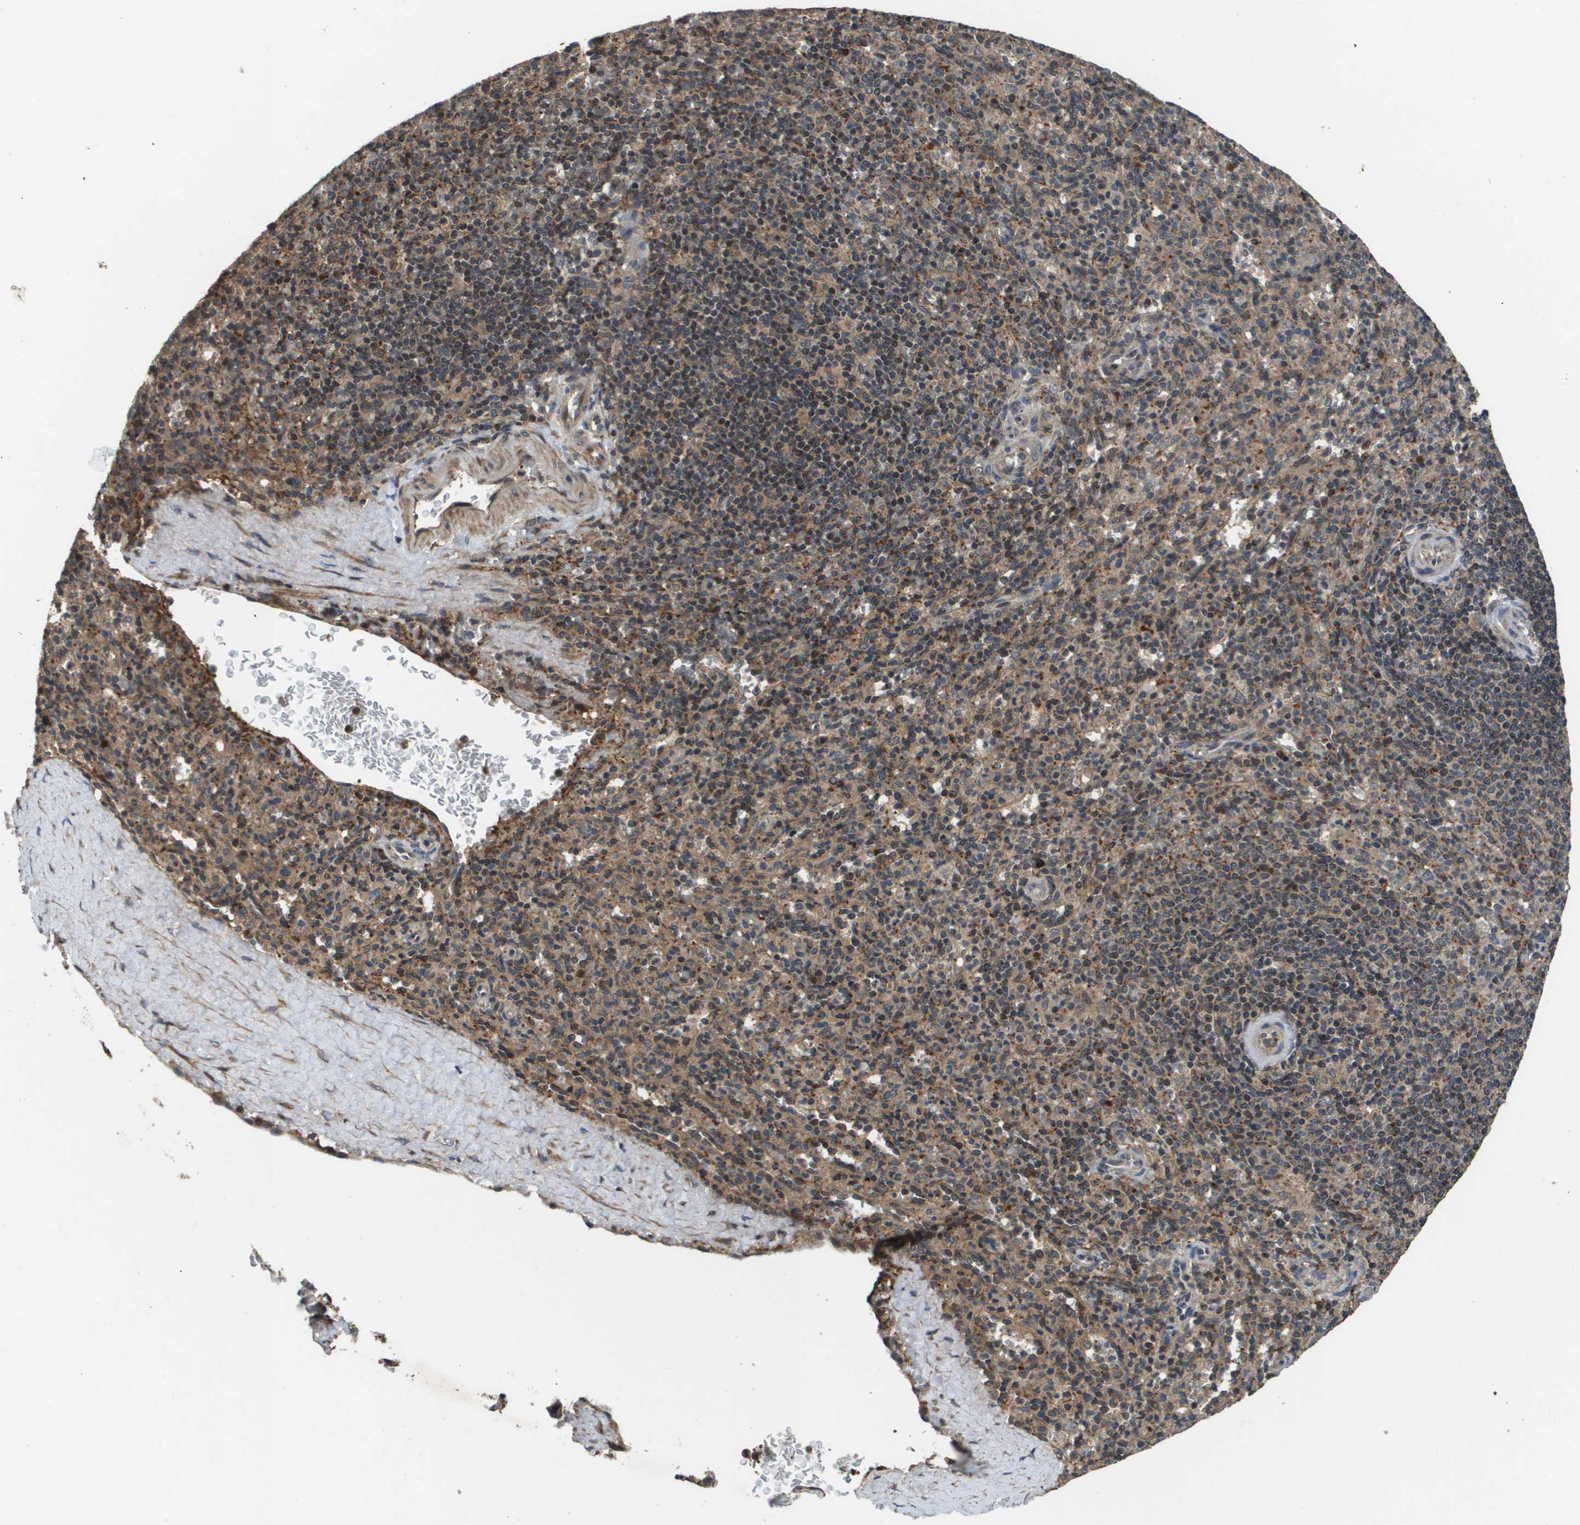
{"staining": {"intensity": "moderate", "quantity": "<25%", "location": "cytoplasmic/membranous"}, "tissue": "spleen", "cell_type": "Cells in red pulp", "image_type": "normal", "snomed": [{"axis": "morphology", "description": "Normal tissue, NOS"}, {"axis": "topography", "description": "Spleen"}], "caption": "Moderate cytoplasmic/membranous positivity is appreciated in approximately <25% of cells in red pulp in normal spleen.", "gene": "RBM38", "patient": {"sex": "male", "age": 36}}